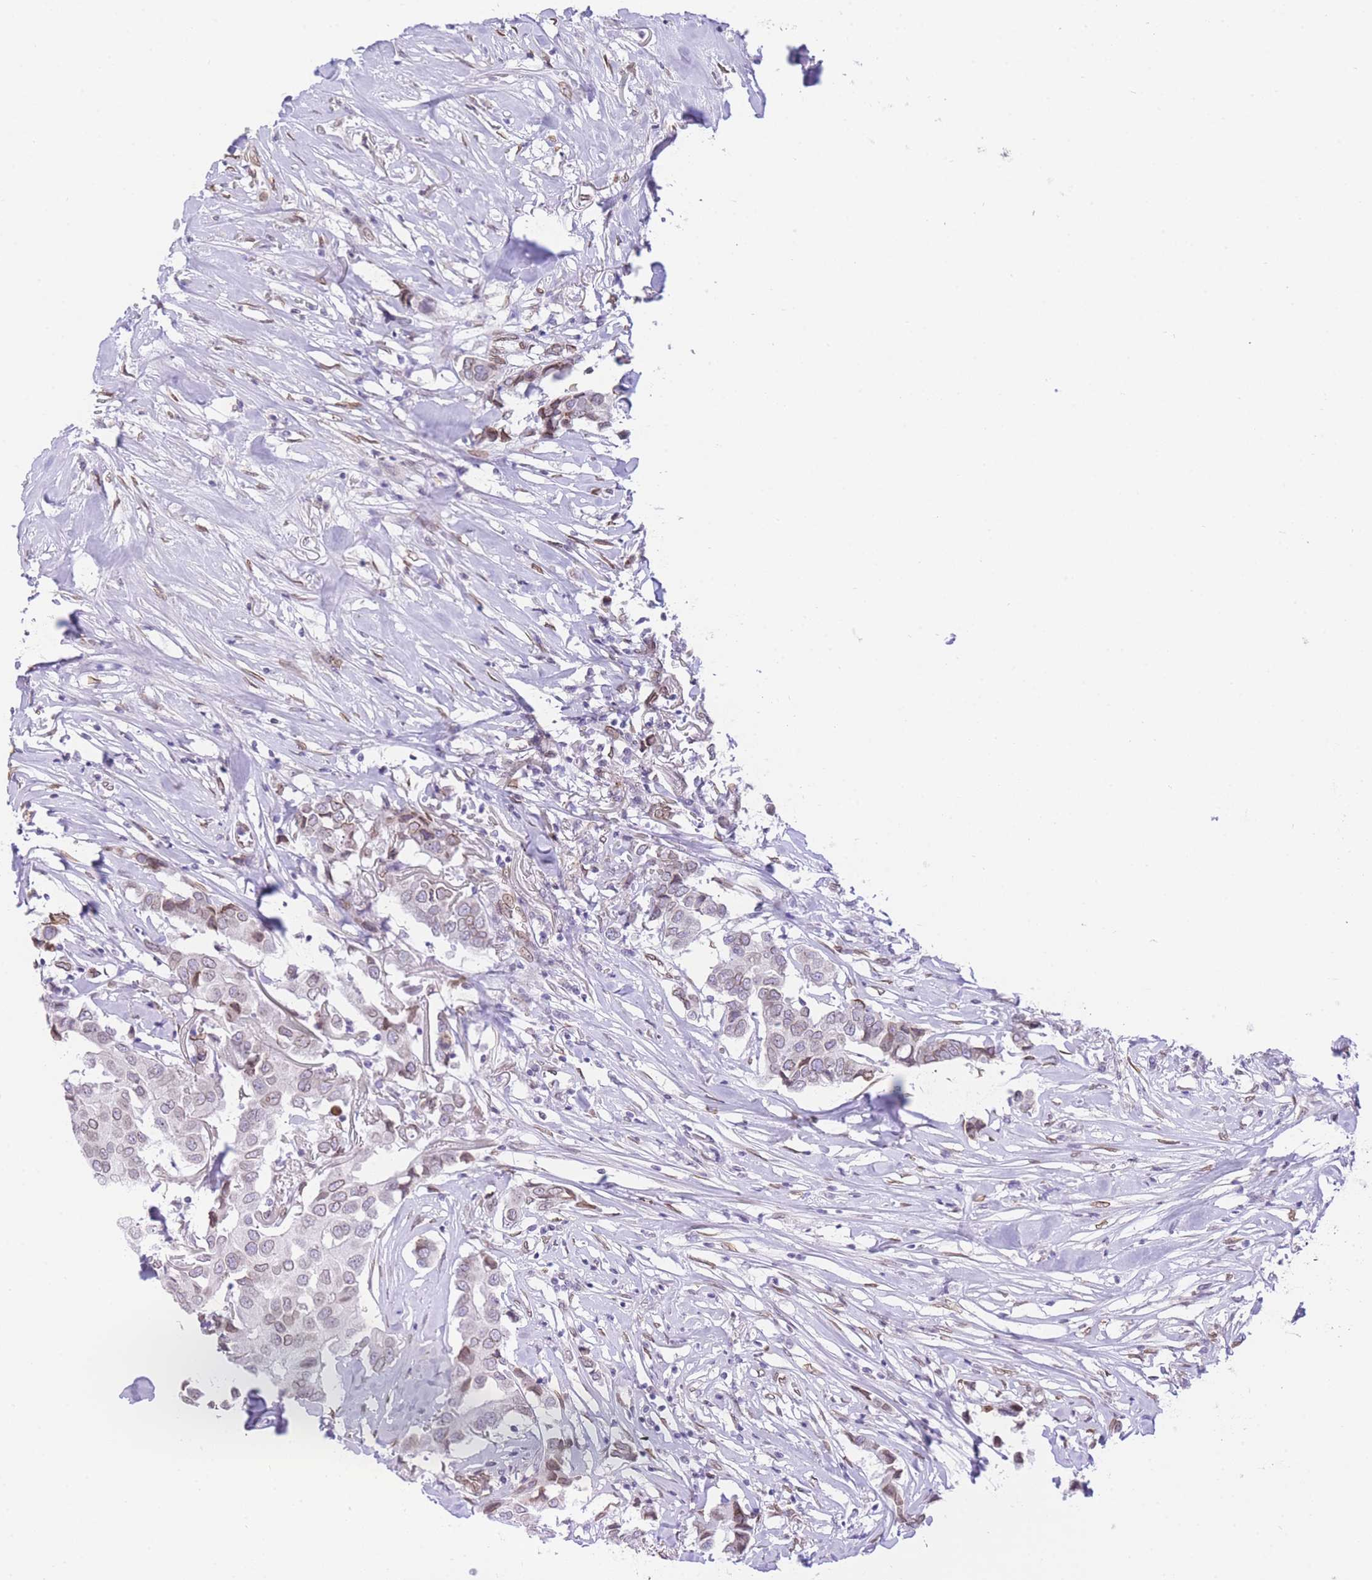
{"staining": {"intensity": "weak", "quantity": ">75%", "location": "nuclear"}, "tissue": "breast cancer", "cell_type": "Tumor cells", "image_type": "cancer", "snomed": [{"axis": "morphology", "description": "Duct carcinoma"}, {"axis": "topography", "description": "Breast"}], "caption": "This photomicrograph displays breast intraductal carcinoma stained with IHC to label a protein in brown. The nuclear of tumor cells show weak positivity for the protein. Nuclei are counter-stained blue.", "gene": "OR10AD1", "patient": {"sex": "female", "age": 80}}